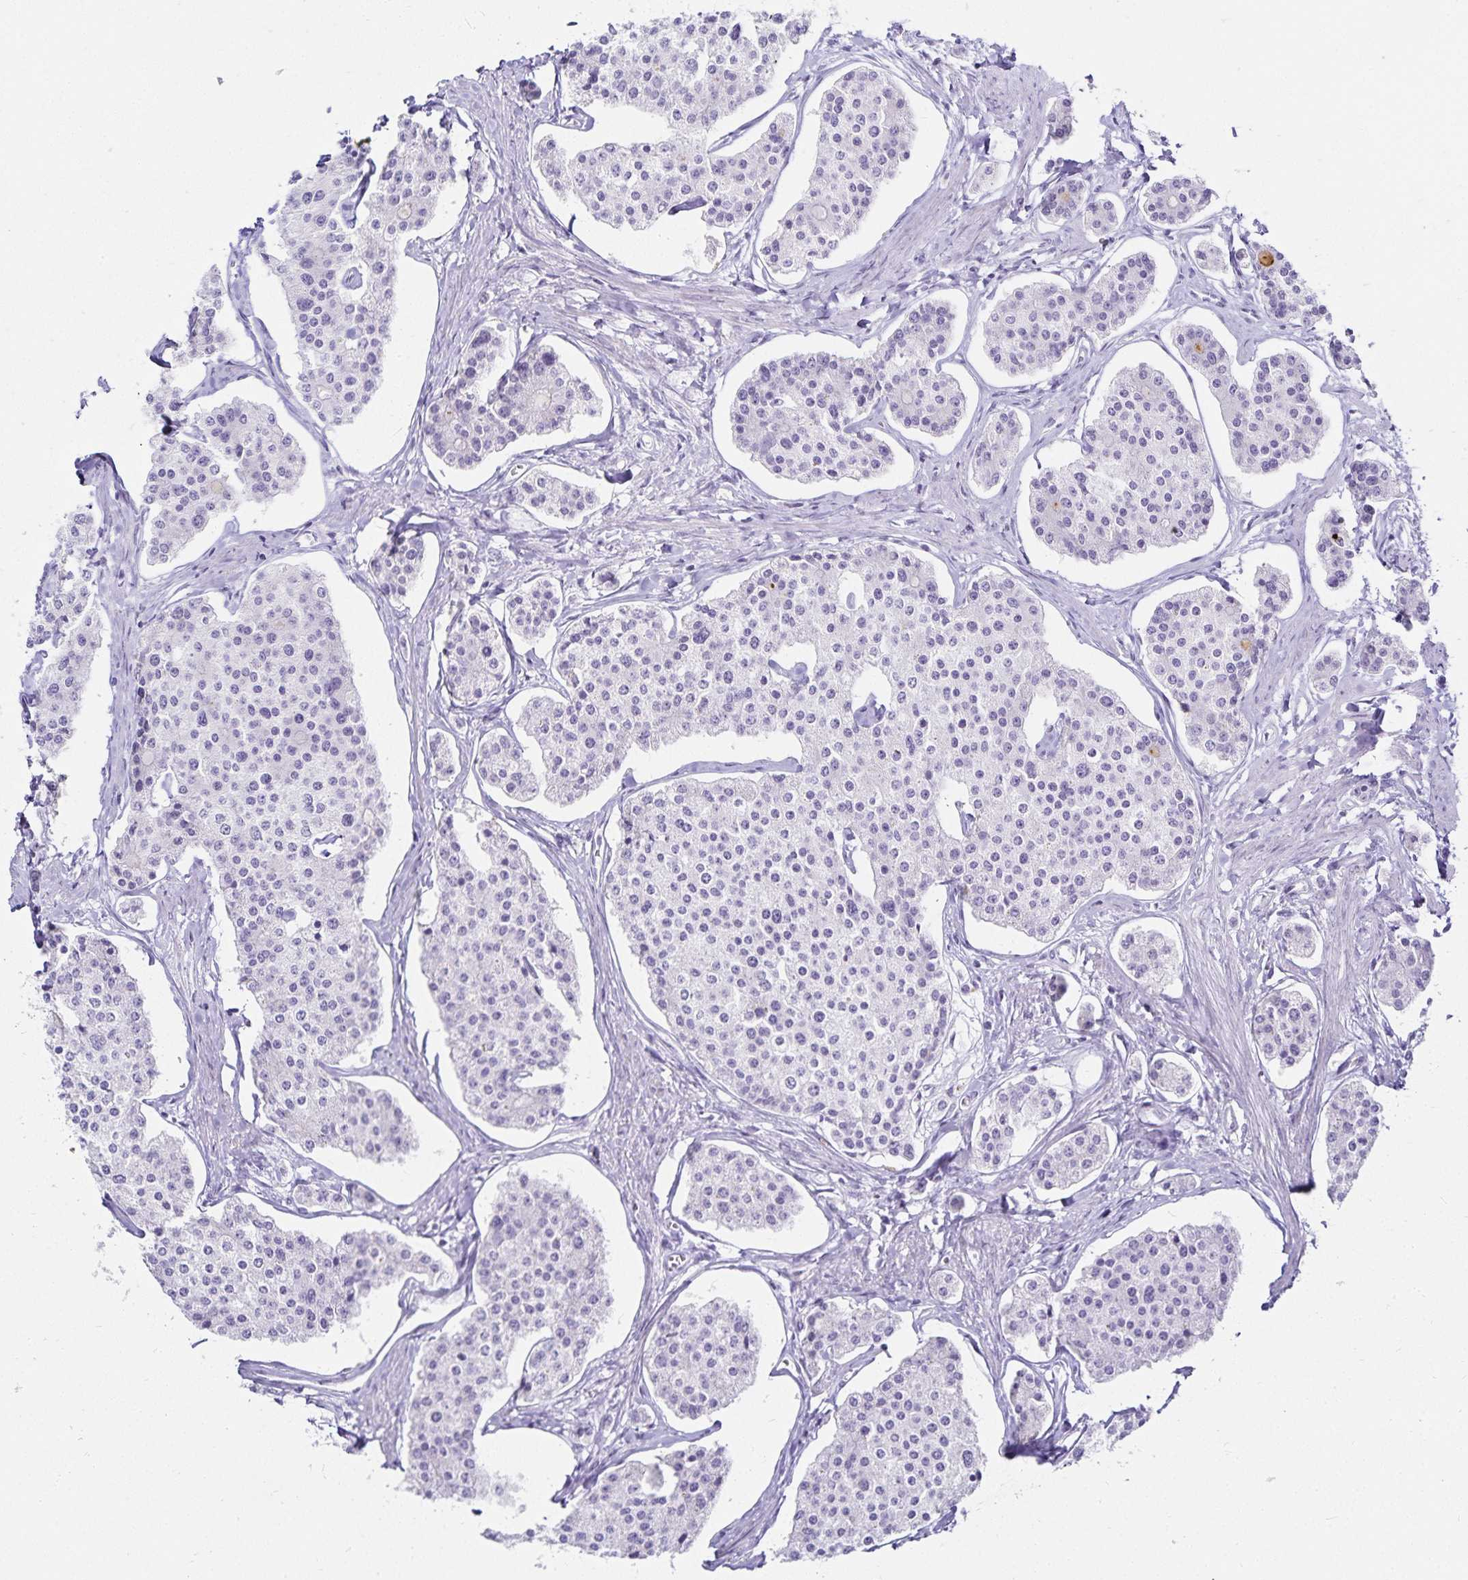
{"staining": {"intensity": "negative", "quantity": "none", "location": "none"}, "tissue": "carcinoid", "cell_type": "Tumor cells", "image_type": "cancer", "snomed": [{"axis": "morphology", "description": "Carcinoid, malignant, NOS"}, {"axis": "topography", "description": "Small intestine"}], "caption": "Carcinoid stained for a protein using immunohistochemistry (IHC) demonstrates no positivity tumor cells.", "gene": "GP2", "patient": {"sex": "female", "age": 65}}